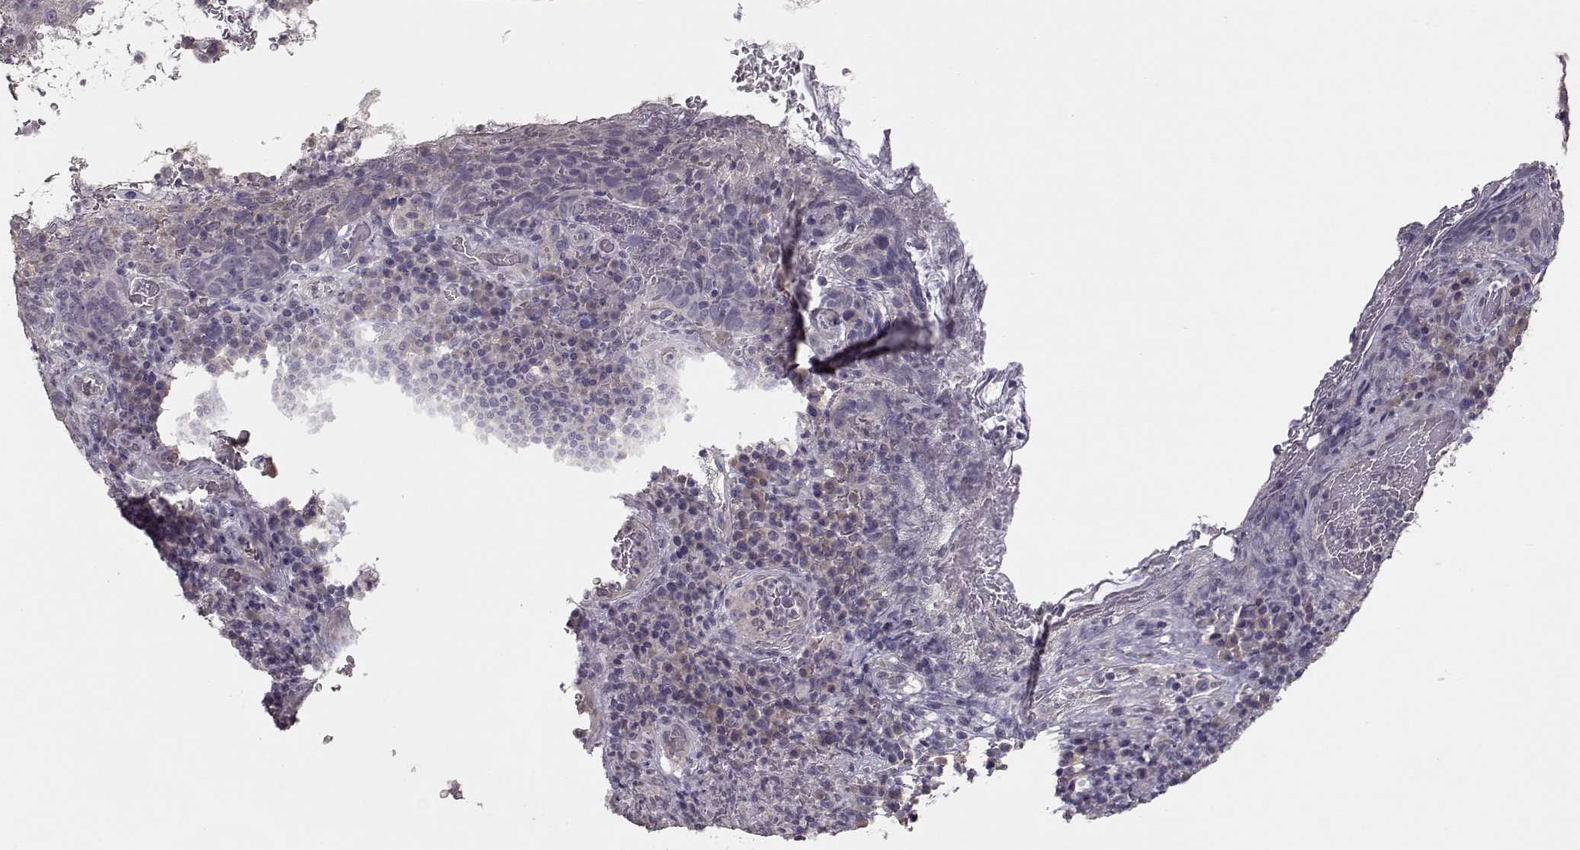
{"staining": {"intensity": "negative", "quantity": "none", "location": "none"}, "tissue": "skin cancer", "cell_type": "Tumor cells", "image_type": "cancer", "snomed": [{"axis": "morphology", "description": "Squamous cell carcinoma, NOS"}, {"axis": "topography", "description": "Skin"}, {"axis": "topography", "description": "Anal"}], "caption": "Tumor cells show no significant protein positivity in squamous cell carcinoma (skin). The staining is performed using DAB brown chromogen with nuclei counter-stained in using hematoxylin.", "gene": "PMCH", "patient": {"sex": "female", "age": 51}}